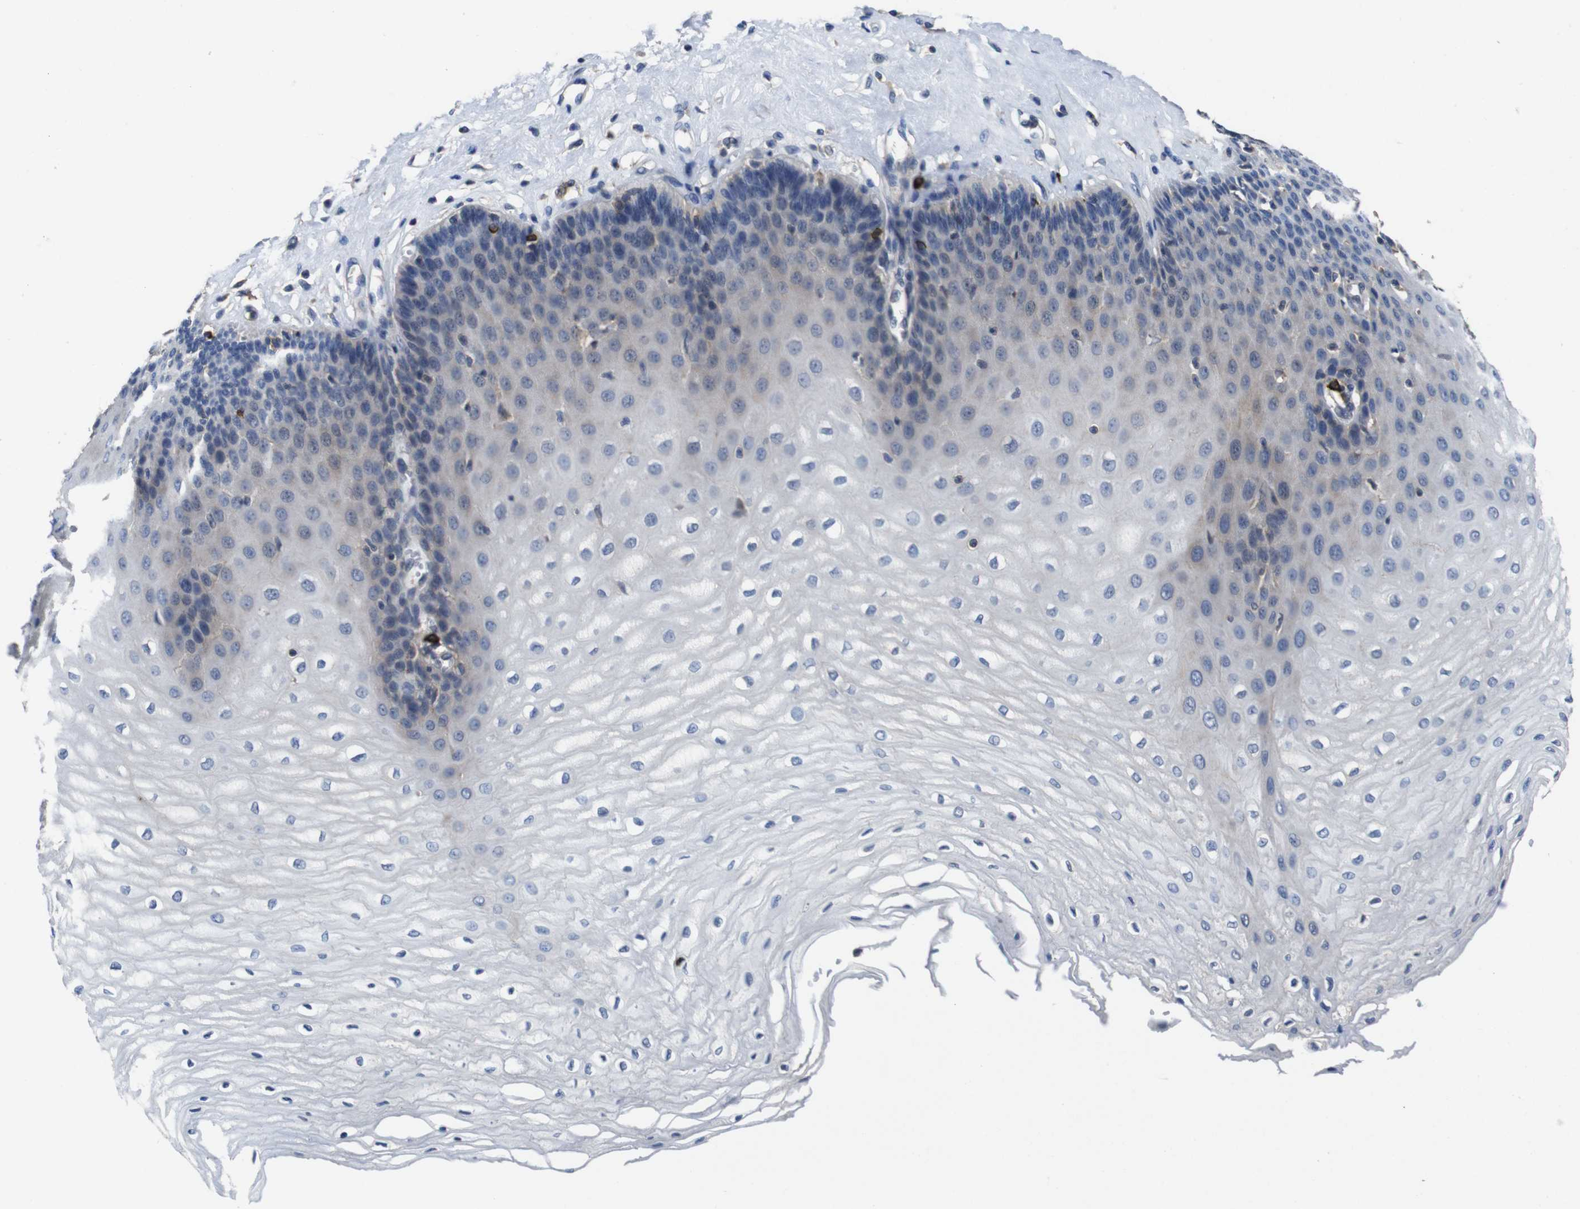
{"staining": {"intensity": "negative", "quantity": "none", "location": "none"}, "tissue": "esophagus", "cell_type": "Squamous epithelial cells", "image_type": "normal", "snomed": [{"axis": "morphology", "description": "Normal tissue, NOS"}, {"axis": "morphology", "description": "Squamous cell carcinoma, NOS"}, {"axis": "topography", "description": "Esophagus"}], "caption": "This is an immunohistochemistry image of unremarkable human esophagus. There is no staining in squamous epithelial cells.", "gene": "GLIPR1", "patient": {"sex": "male", "age": 65}}